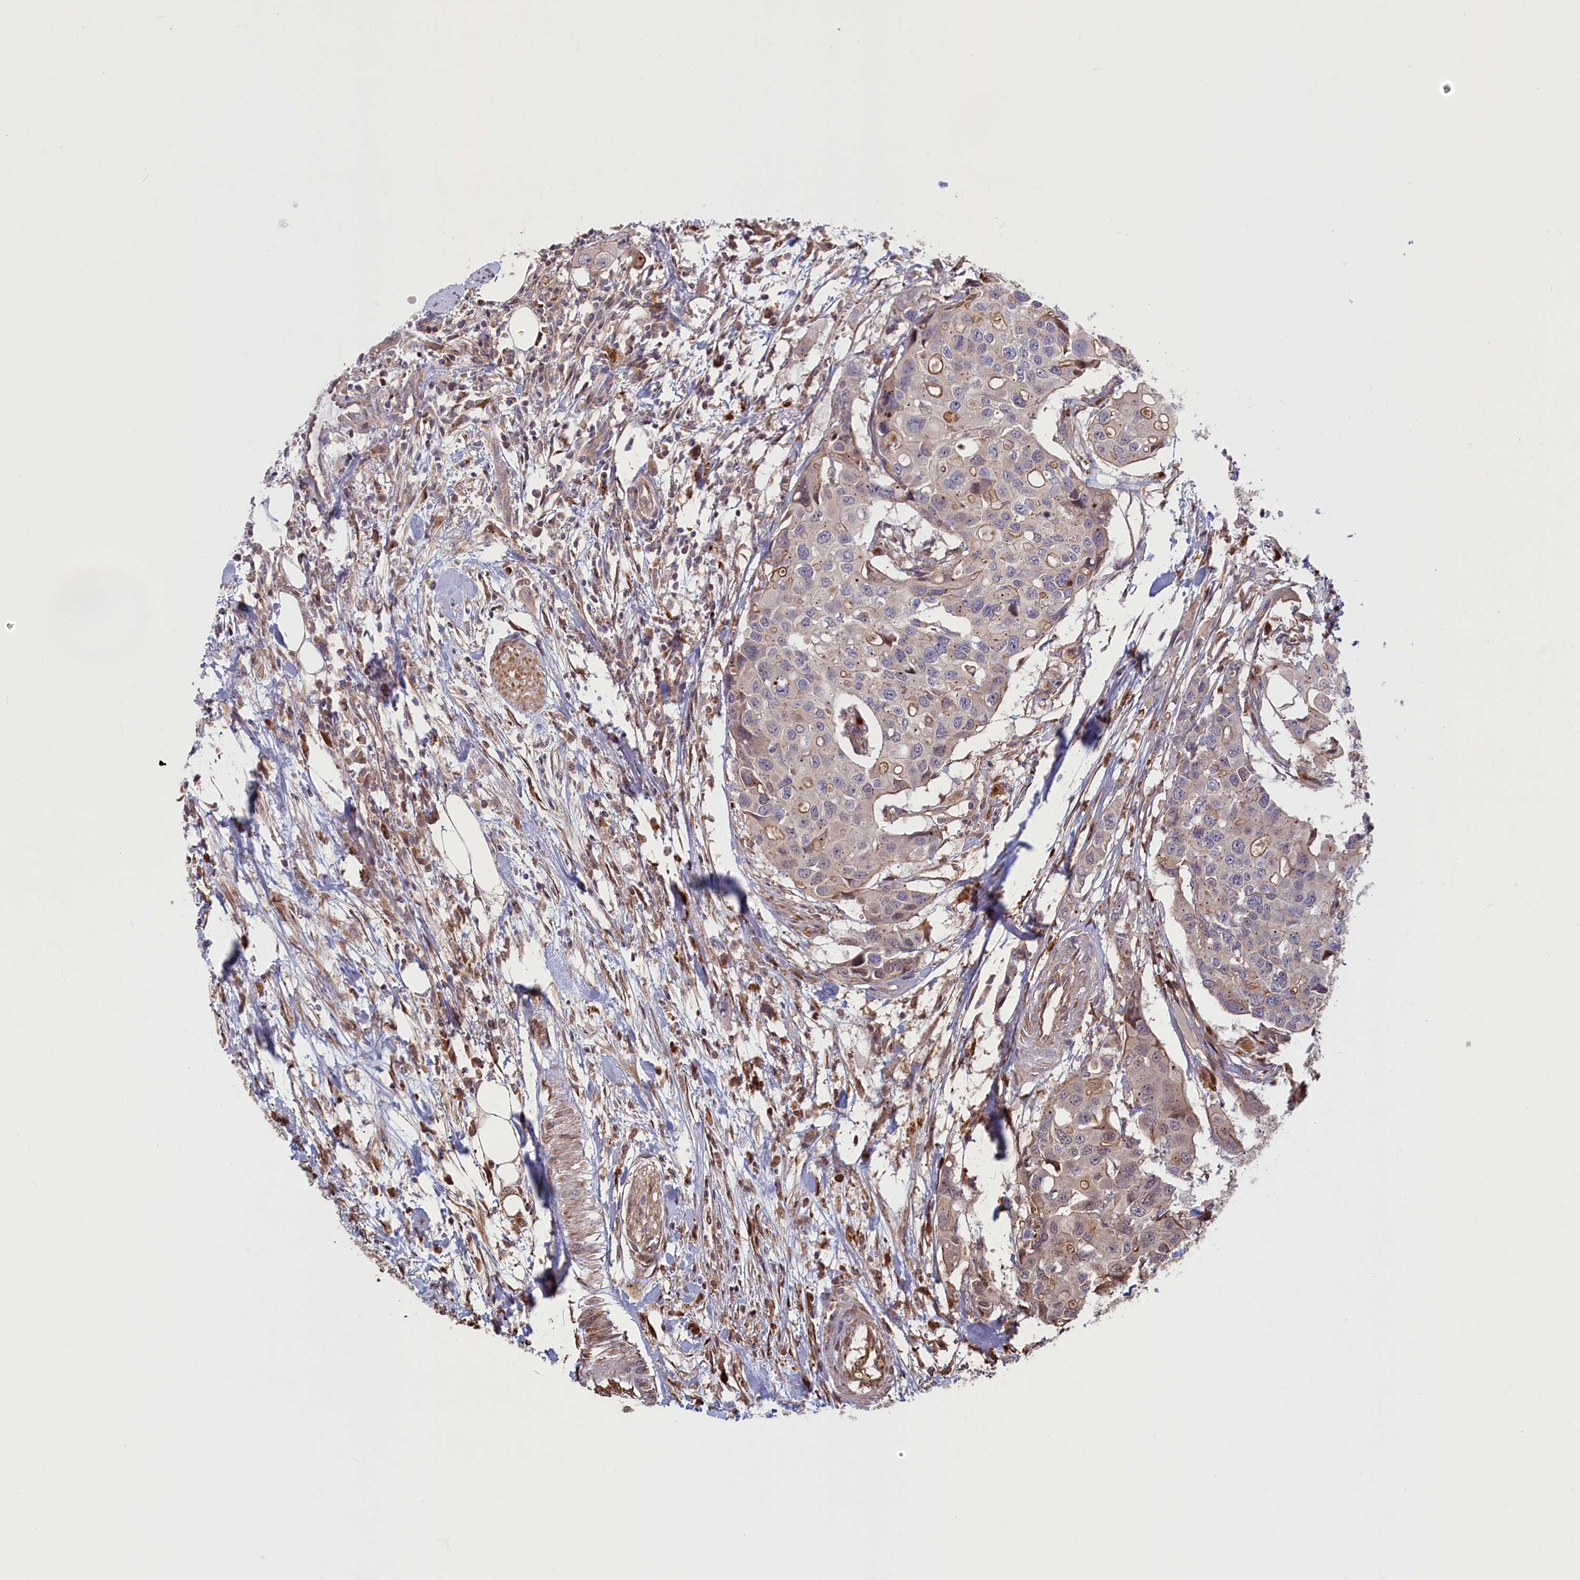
{"staining": {"intensity": "weak", "quantity": "<25%", "location": "cytoplasmic/membranous"}, "tissue": "colorectal cancer", "cell_type": "Tumor cells", "image_type": "cancer", "snomed": [{"axis": "morphology", "description": "Adenocarcinoma, NOS"}, {"axis": "topography", "description": "Colon"}], "caption": "There is no significant expression in tumor cells of colorectal adenocarcinoma.", "gene": "RILPL1", "patient": {"sex": "male", "age": 77}}